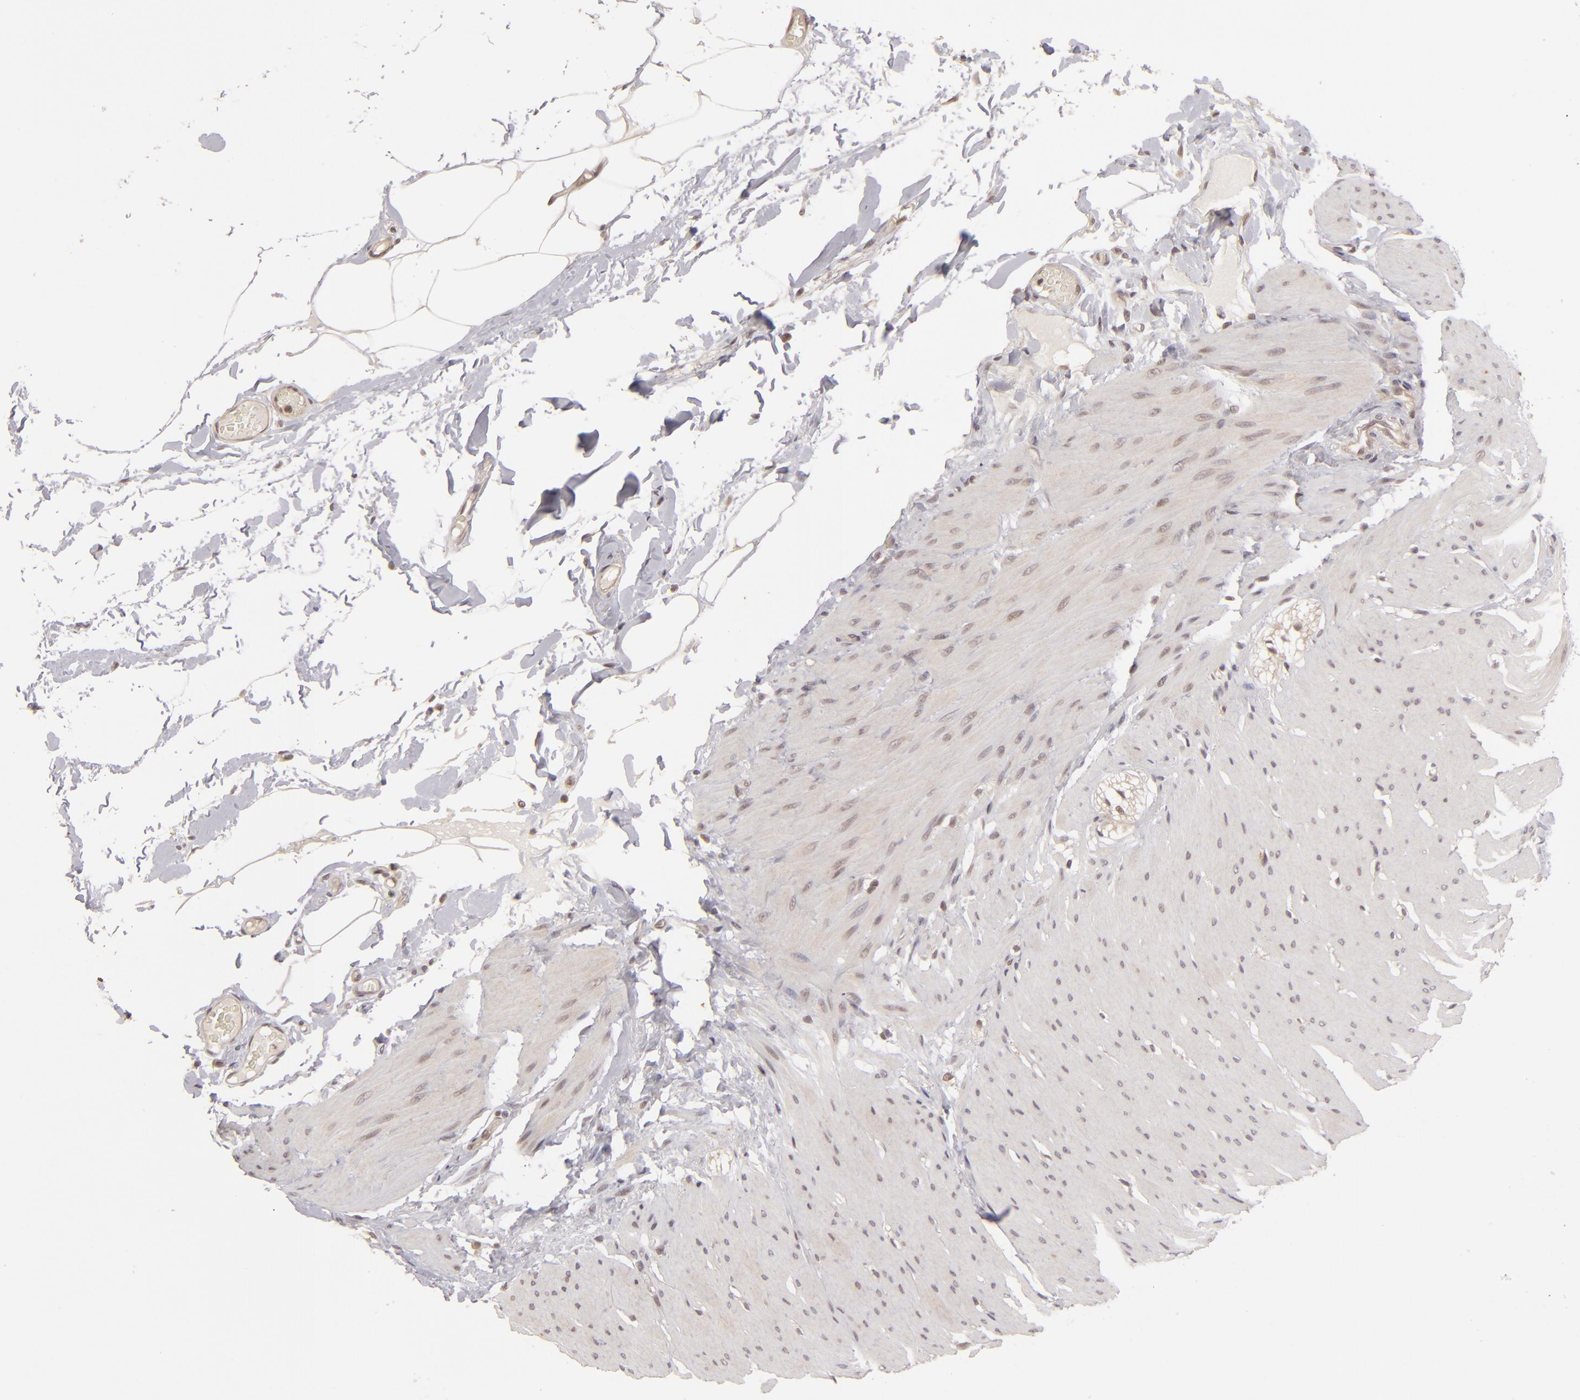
{"staining": {"intensity": "weak", "quantity": "<25%", "location": "cytoplasmic/membranous"}, "tissue": "smooth muscle", "cell_type": "Smooth muscle cells", "image_type": "normal", "snomed": [{"axis": "morphology", "description": "Normal tissue, NOS"}, {"axis": "topography", "description": "Smooth muscle"}, {"axis": "topography", "description": "Colon"}], "caption": "Immunohistochemistry photomicrograph of benign human smooth muscle stained for a protein (brown), which displays no expression in smooth muscle cells.", "gene": "DFFA", "patient": {"sex": "male", "age": 67}}